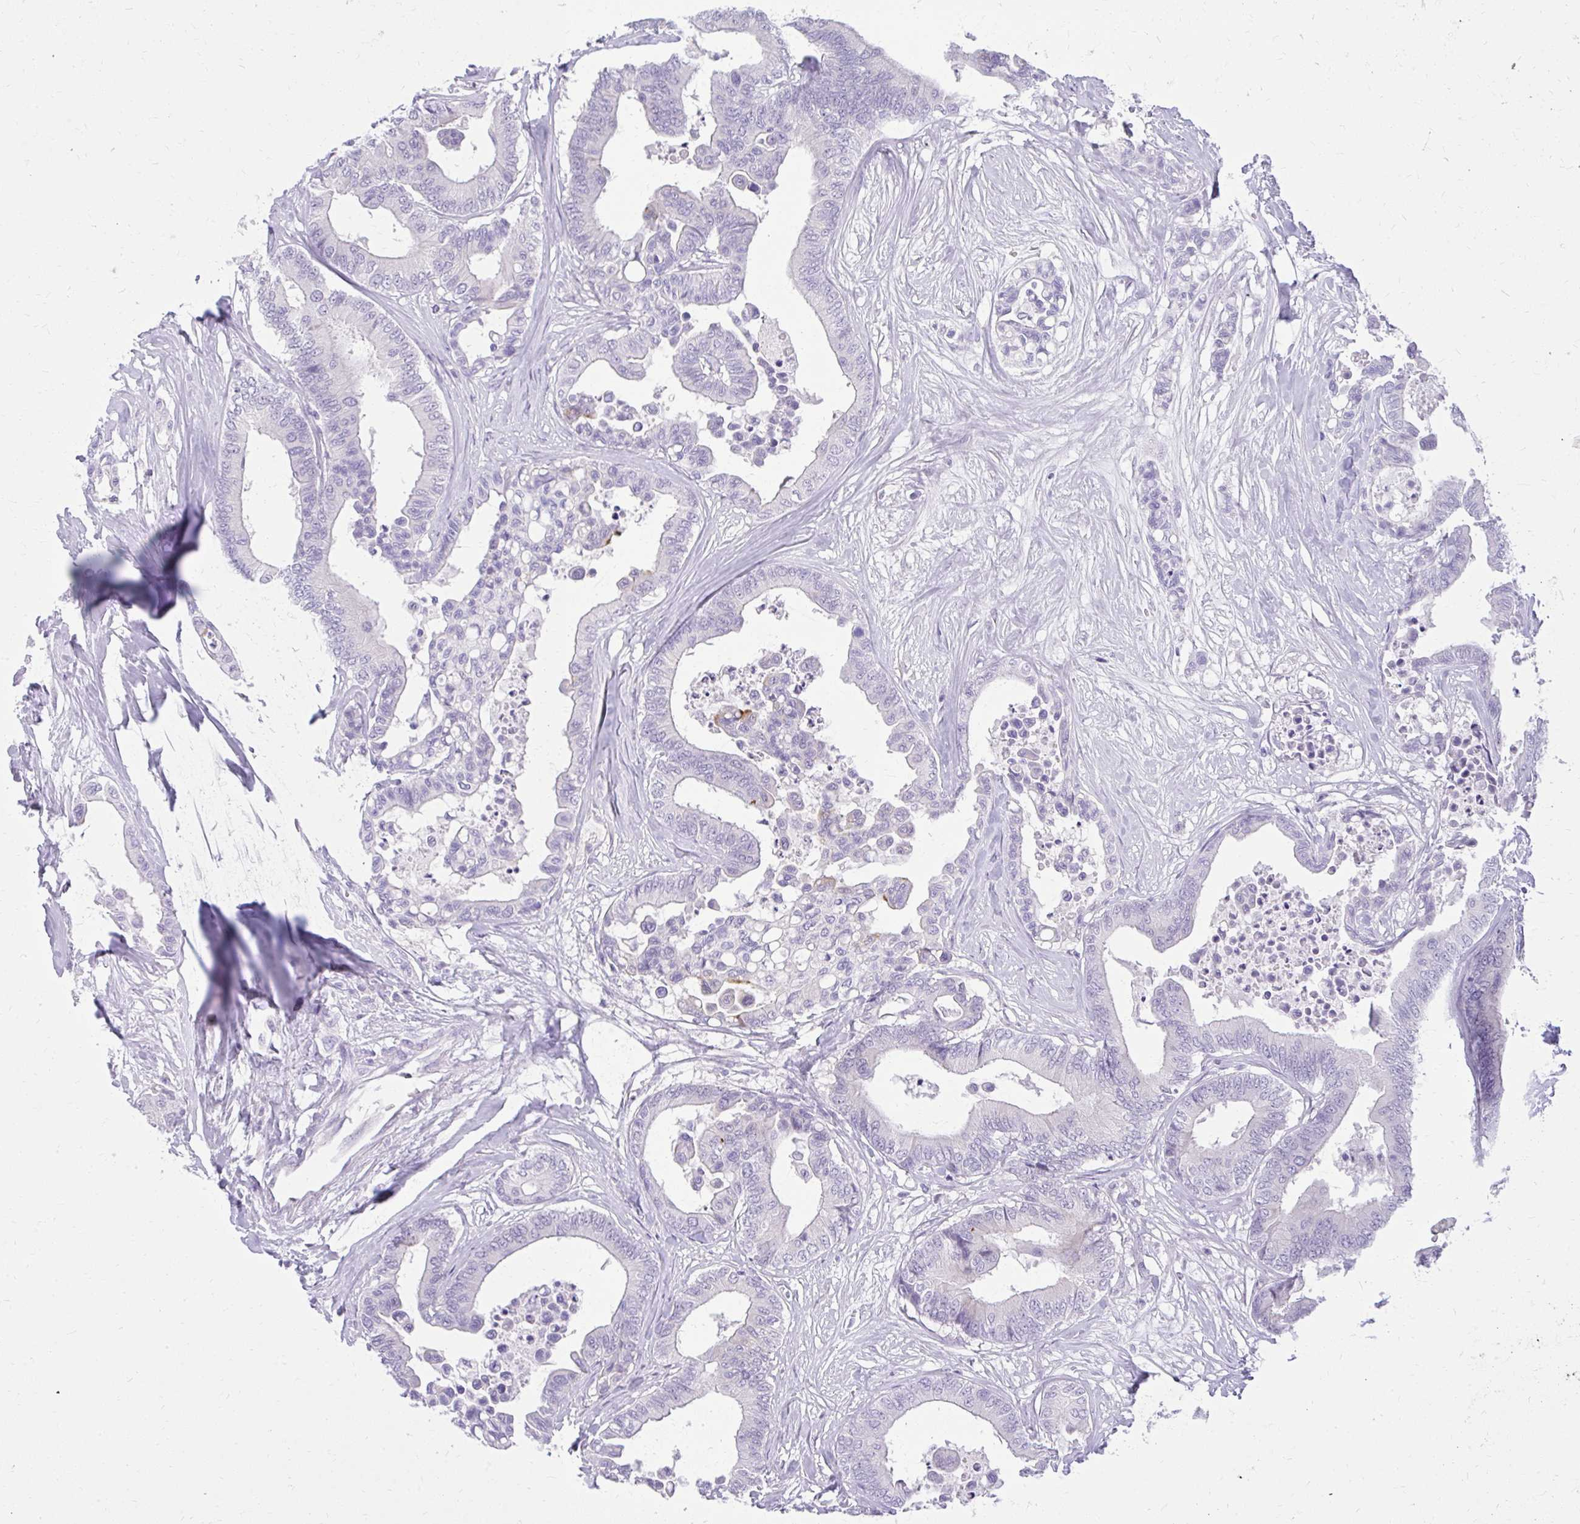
{"staining": {"intensity": "negative", "quantity": "none", "location": "none"}, "tissue": "colorectal cancer", "cell_type": "Tumor cells", "image_type": "cancer", "snomed": [{"axis": "morphology", "description": "Normal tissue, NOS"}, {"axis": "morphology", "description": "Adenocarcinoma, NOS"}, {"axis": "topography", "description": "Colon"}], "caption": "High power microscopy photomicrograph of an IHC image of colorectal cancer, revealing no significant expression in tumor cells.", "gene": "PRAP1", "patient": {"sex": "male", "age": 82}}